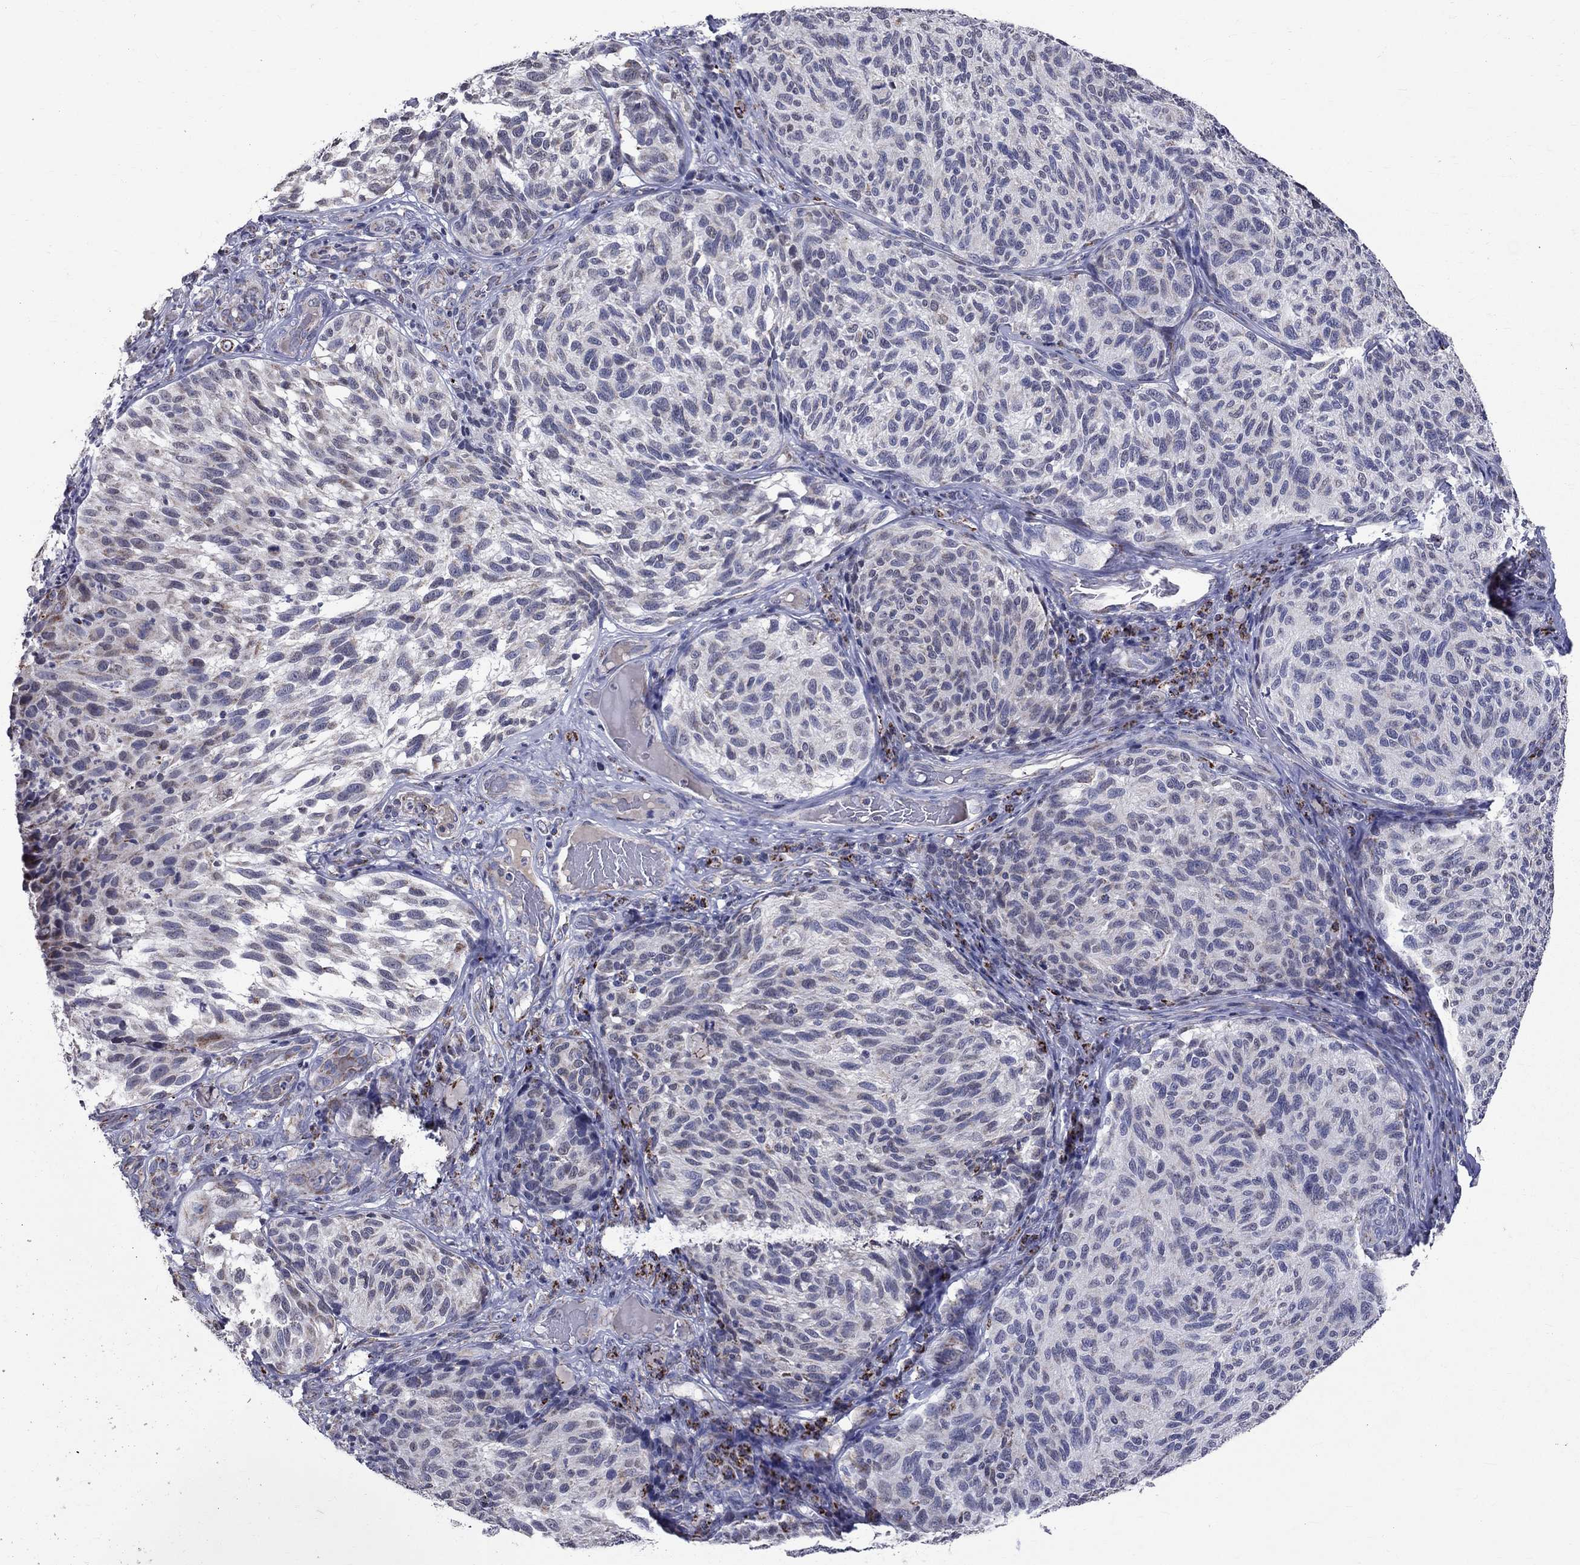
{"staining": {"intensity": "negative", "quantity": "none", "location": "none"}, "tissue": "melanoma", "cell_type": "Tumor cells", "image_type": "cancer", "snomed": [{"axis": "morphology", "description": "Malignant melanoma, NOS"}, {"axis": "topography", "description": "Skin"}], "caption": "Melanoma stained for a protein using IHC demonstrates no positivity tumor cells.", "gene": "SLC4A10", "patient": {"sex": "female", "age": 73}}